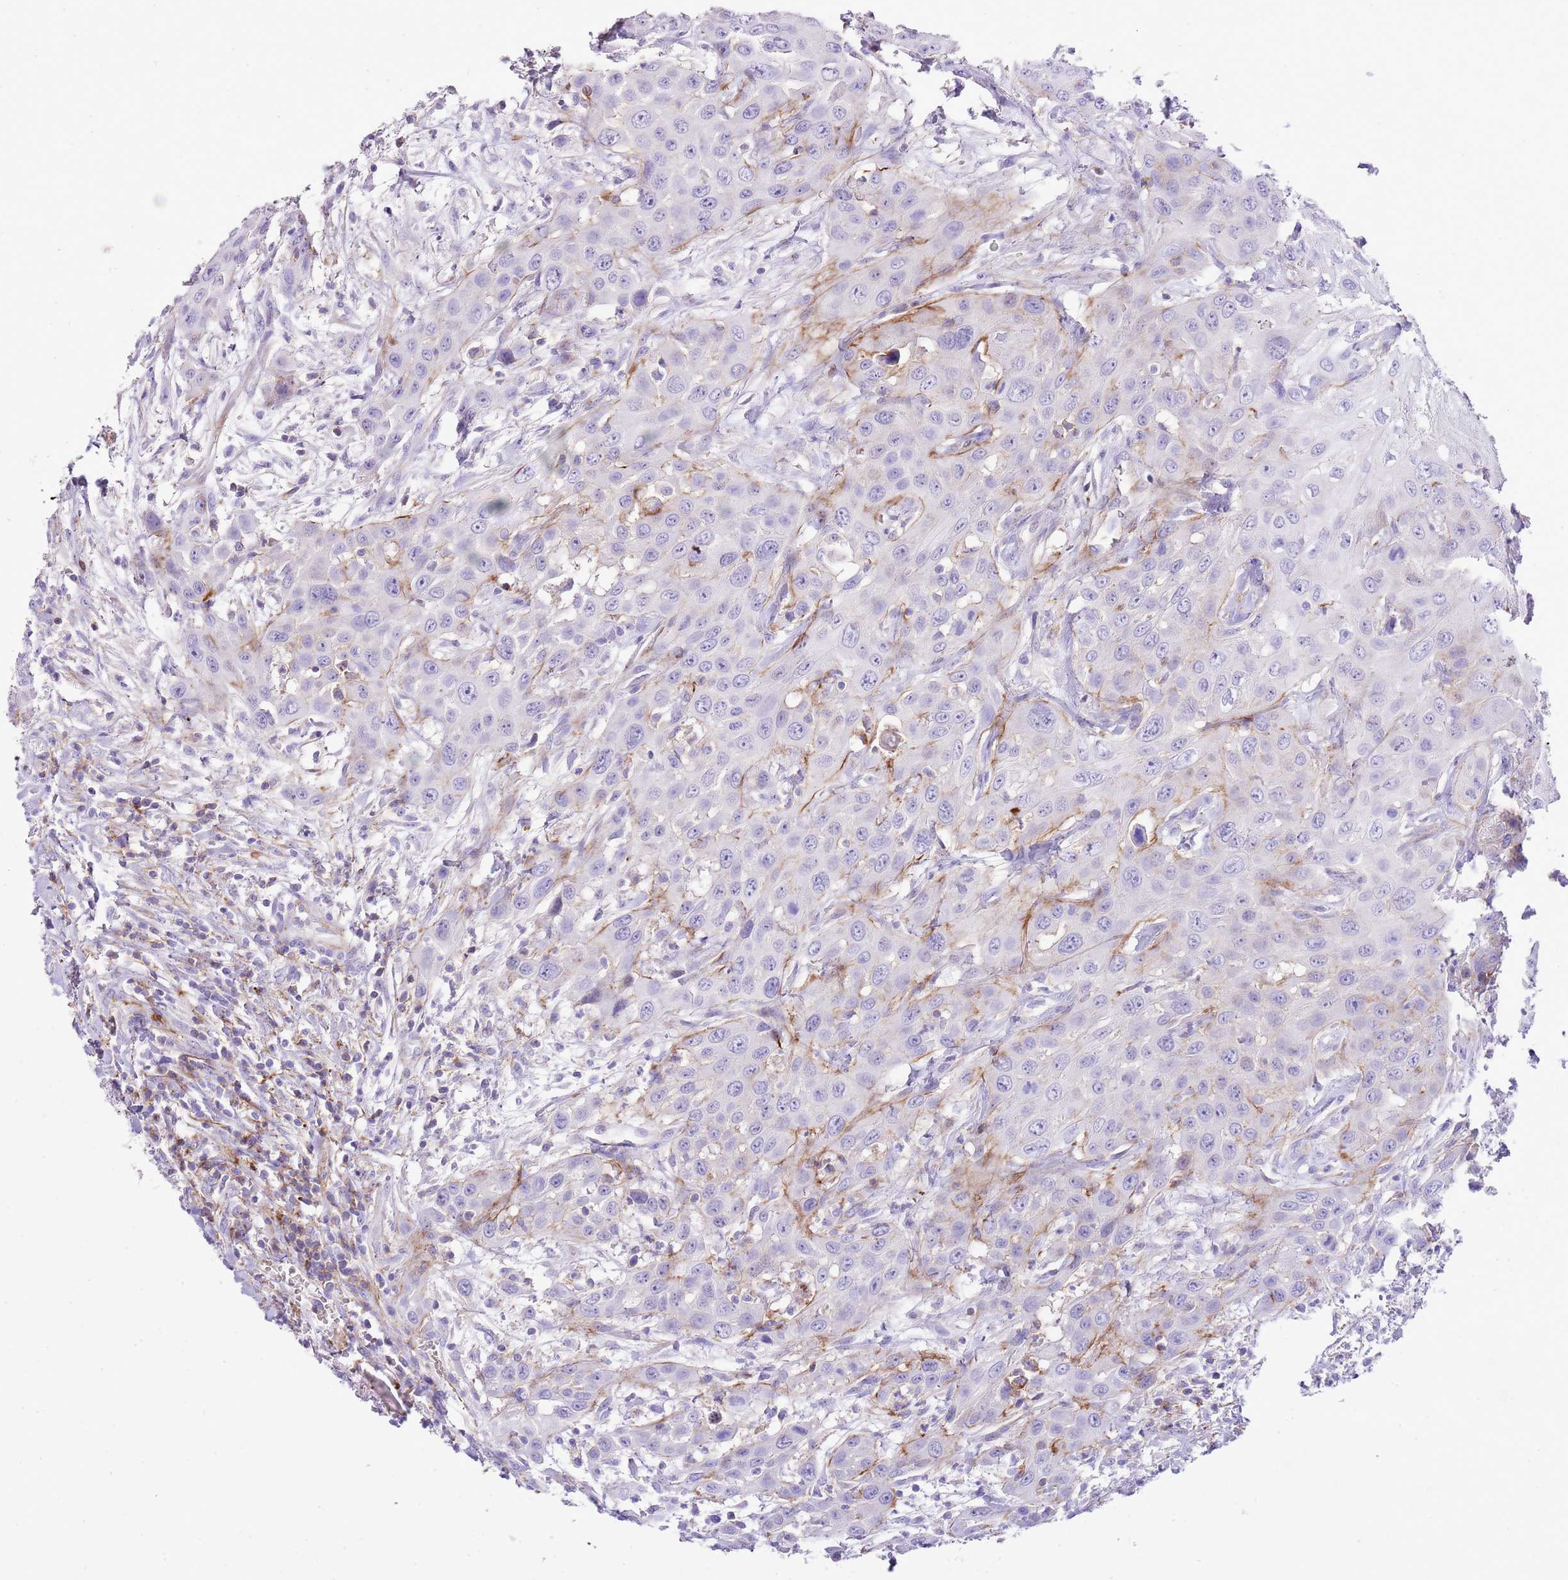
{"staining": {"intensity": "negative", "quantity": "none", "location": "none"}, "tissue": "head and neck cancer", "cell_type": "Tumor cells", "image_type": "cancer", "snomed": [{"axis": "morphology", "description": "Squamous cell carcinoma, NOS"}, {"axis": "topography", "description": "Head-Neck"}], "caption": "Tumor cells are negative for protein expression in human head and neck squamous cell carcinoma.", "gene": "ALDH3A1", "patient": {"sex": "male", "age": 81}}